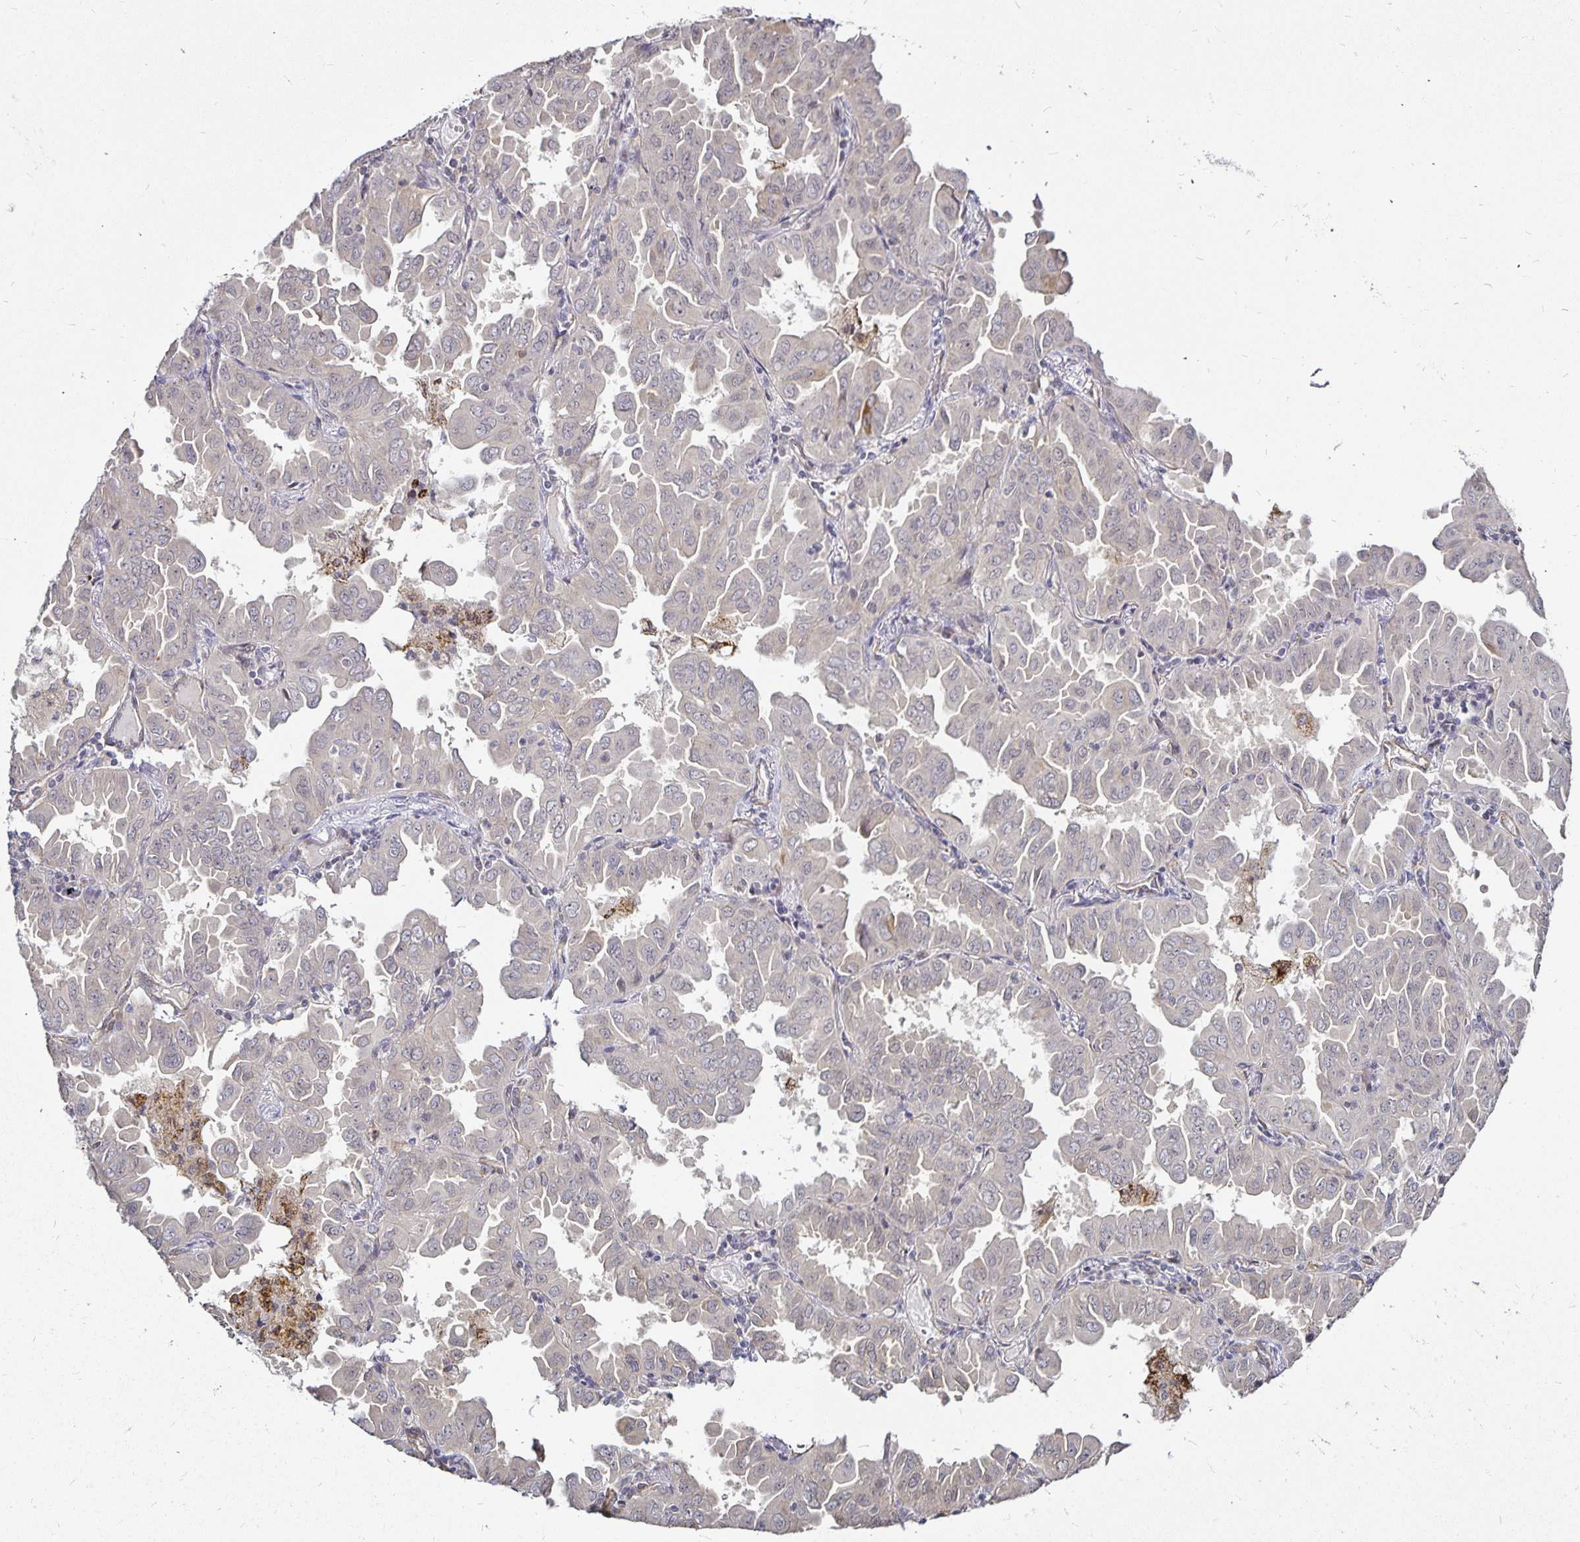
{"staining": {"intensity": "negative", "quantity": "none", "location": "none"}, "tissue": "lung cancer", "cell_type": "Tumor cells", "image_type": "cancer", "snomed": [{"axis": "morphology", "description": "Adenocarcinoma, NOS"}, {"axis": "topography", "description": "Lung"}], "caption": "The image demonstrates no staining of tumor cells in adenocarcinoma (lung). (DAB (3,3'-diaminobenzidine) IHC, high magnification).", "gene": "CYP27A1", "patient": {"sex": "male", "age": 64}}